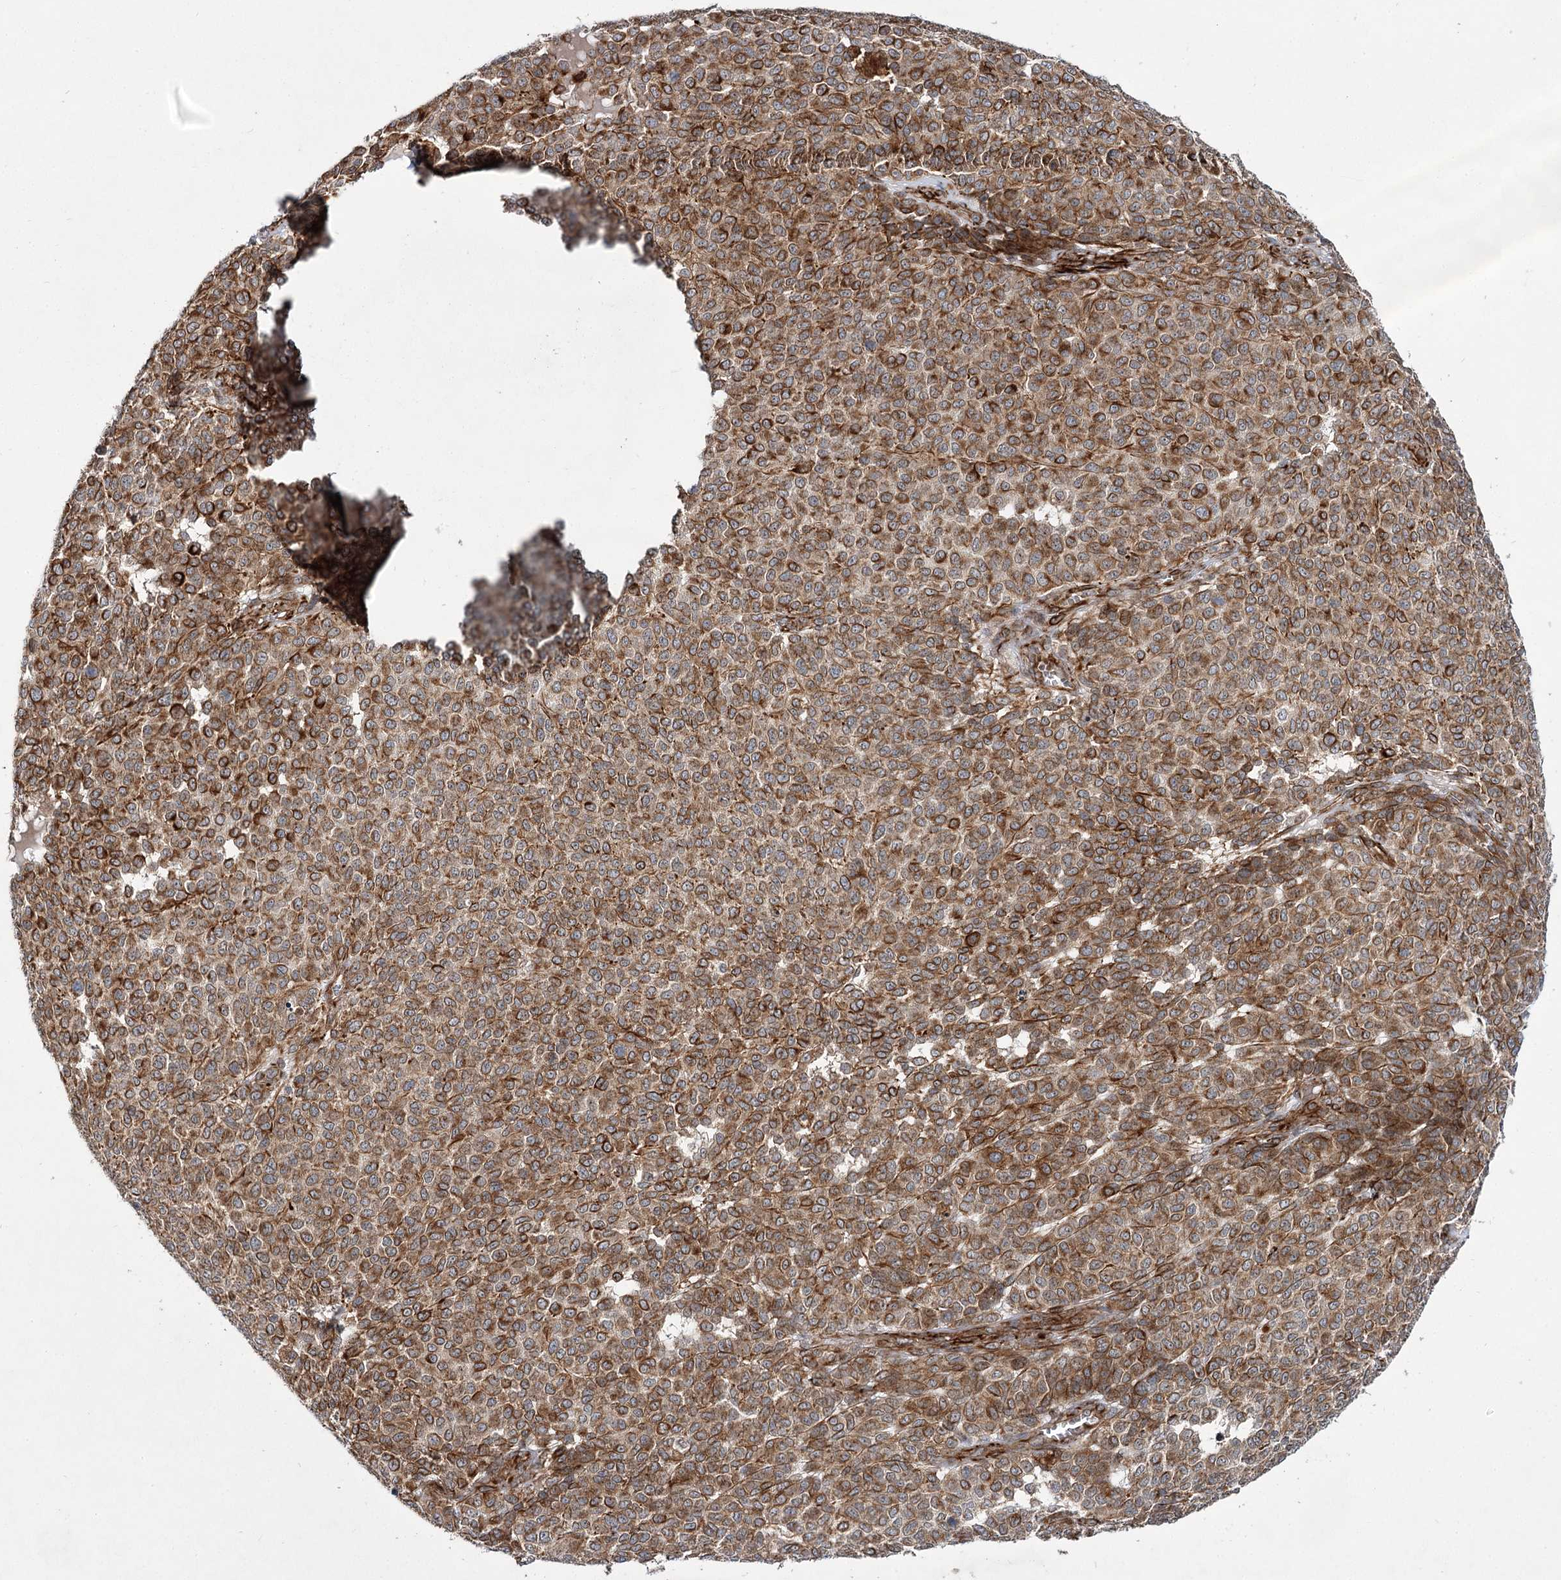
{"staining": {"intensity": "moderate", "quantity": ">75%", "location": "cytoplasmic/membranous"}, "tissue": "melanoma", "cell_type": "Tumor cells", "image_type": "cancer", "snomed": [{"axis": "morphology", "description": "Malignant melanoma, NOS"}, {"axis": "topography", "description": "Skin"}], "caption": "Moderate cytoplasmic/membranous expression is seen in about >75% of tumor cells in melanoma.", "gene": "DPEP2", "patient": {"sex": "male", "age": 49}}